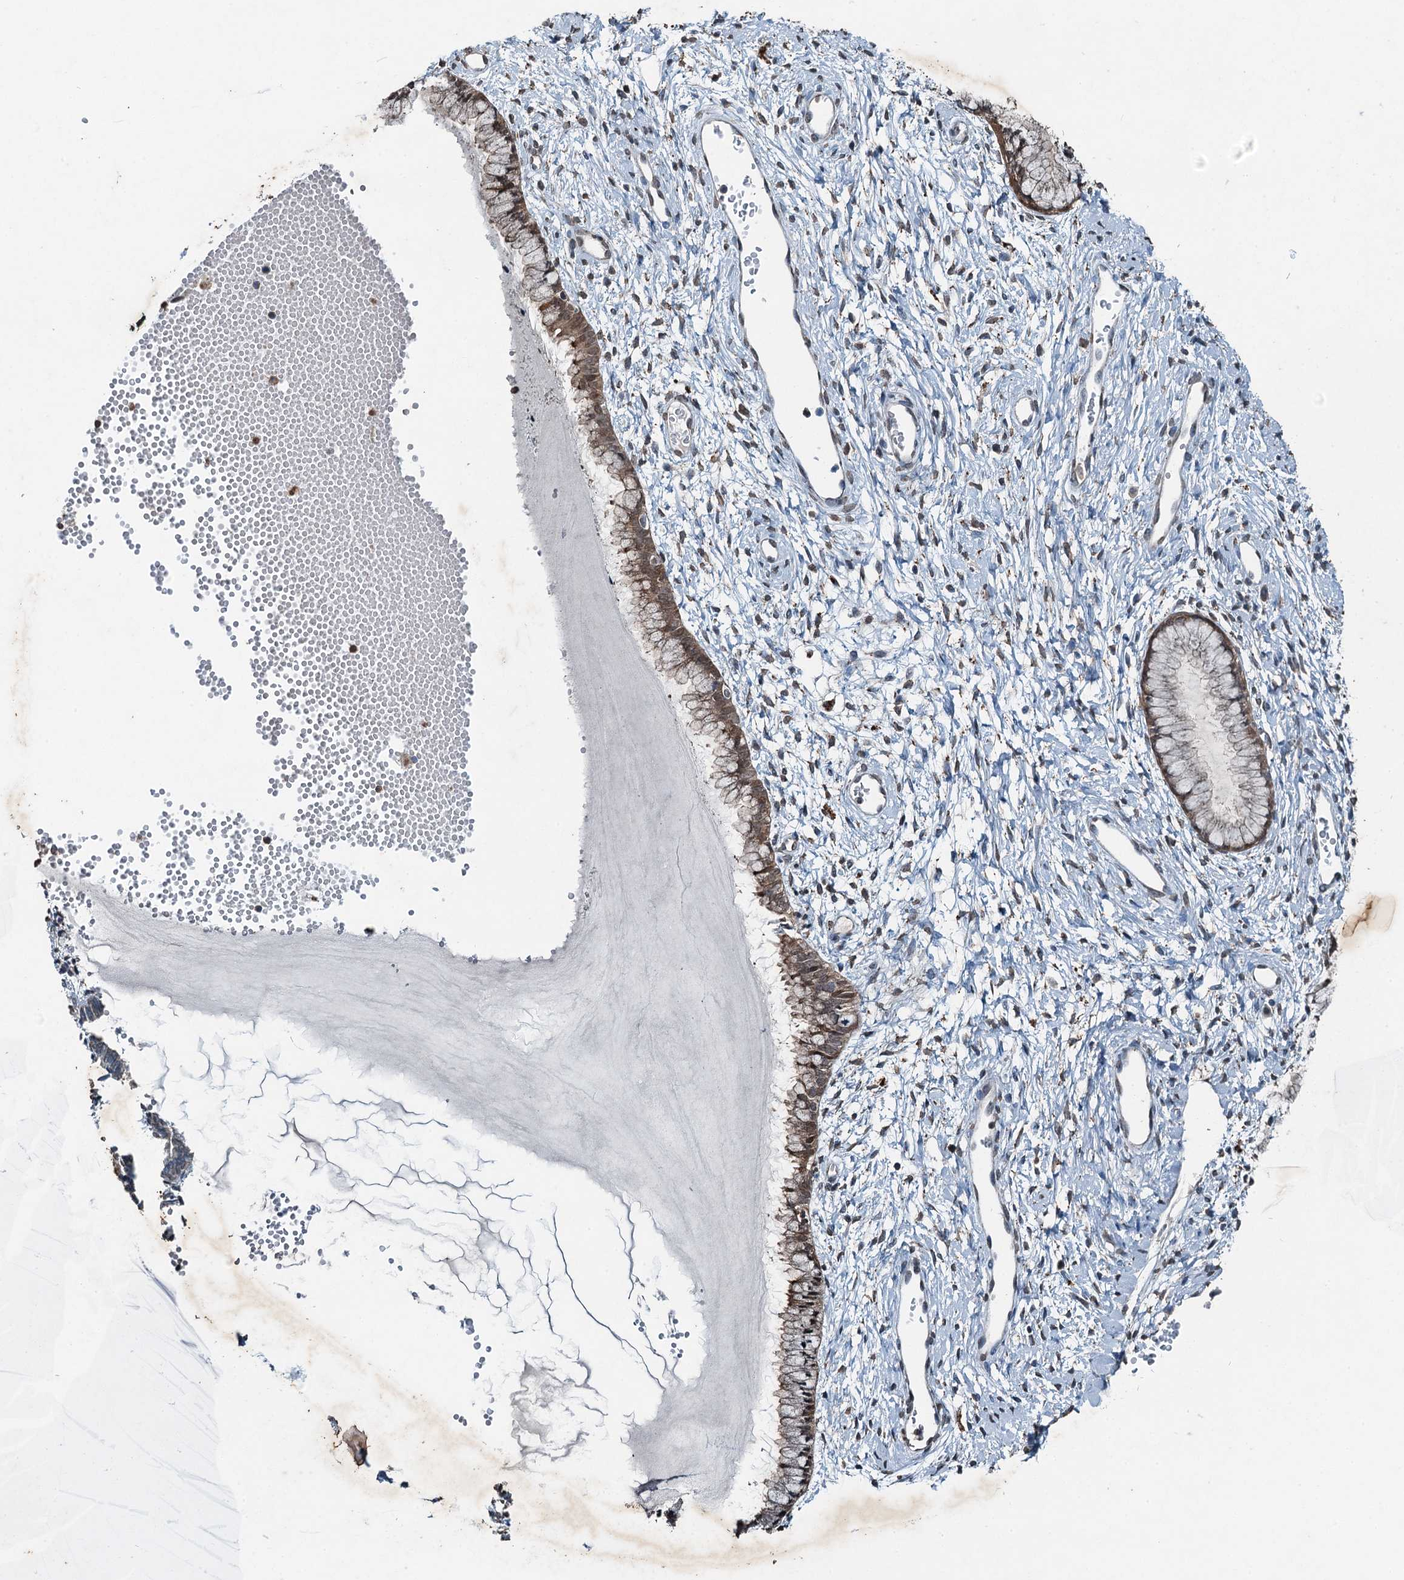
{"staining": {"intensity": "weak", "quantity": "25%-75%", "location": "cytoplasmic/membranous"}, "tissue": "cervix", "cell_type": "Glandular cells", "image_type": "normal", "snomed": [{"axis": "morphology", "description": "Normal tissue, NOS"}, {"axis": "topography", "description": "Cervix"}], "caption": "This is an image of immunohistochemistry staining of normal cervix, which shows weak expression in the cytoplasmic/membranous of glandular cells.", "gene": "TCTN1", "patient": {"sex": "female", "age": 42}}